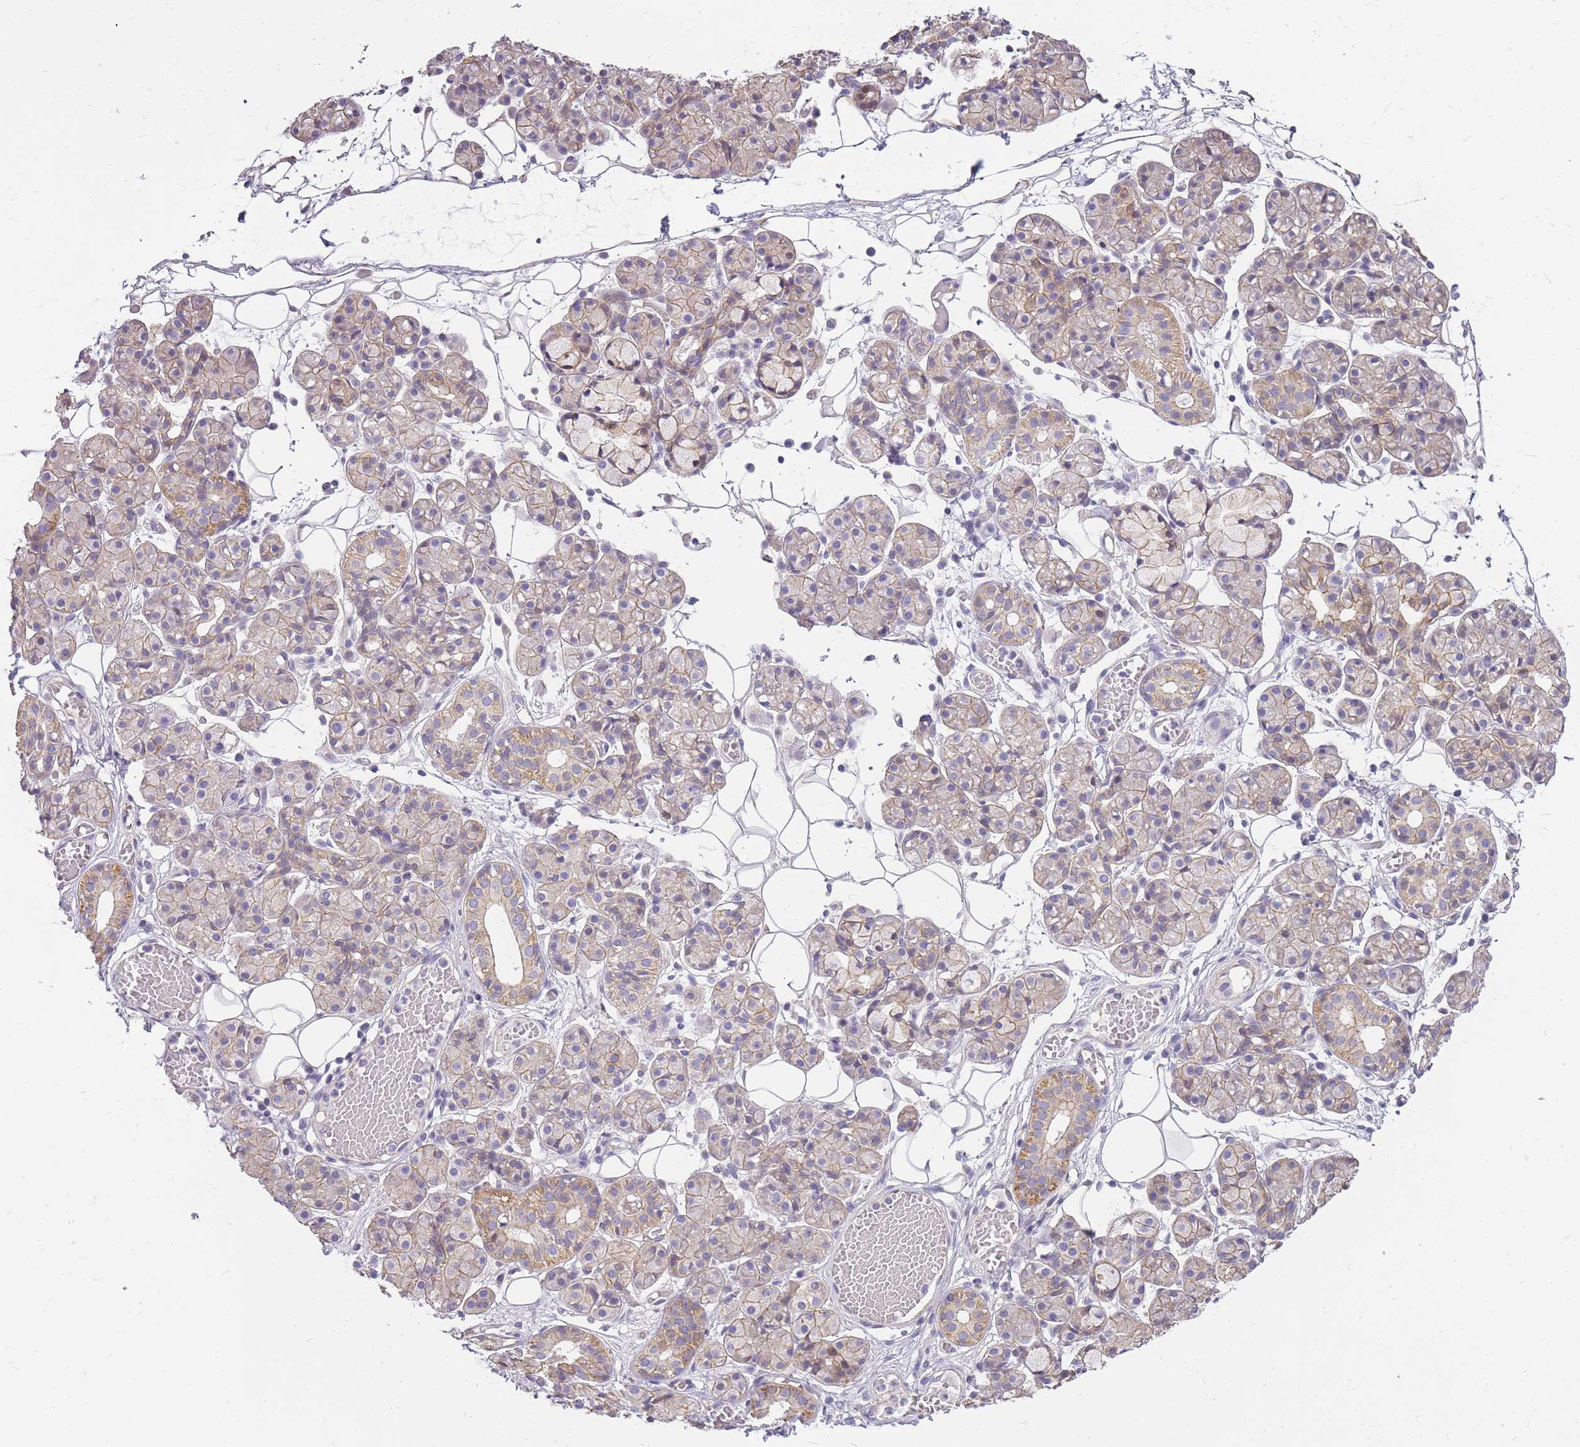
{"staining": {"intensity": "weak", "quantity": "<25%", "location": "cytoplasmic/membranous"}, "tissue": "salivary gland", "cell_type": "Glandular cells", "image_type": "normal", "snomed": [{"axis": "morphology", "description": "Normal tissue, NOS"}, {"axis": "topography", "description": "Salivary gland"}], "caption": "Image shows no protein positivity in glandular cells of normal salivary gland.", "gene": "CLBA1", "patient": {"sex": "male", "age": 63}}